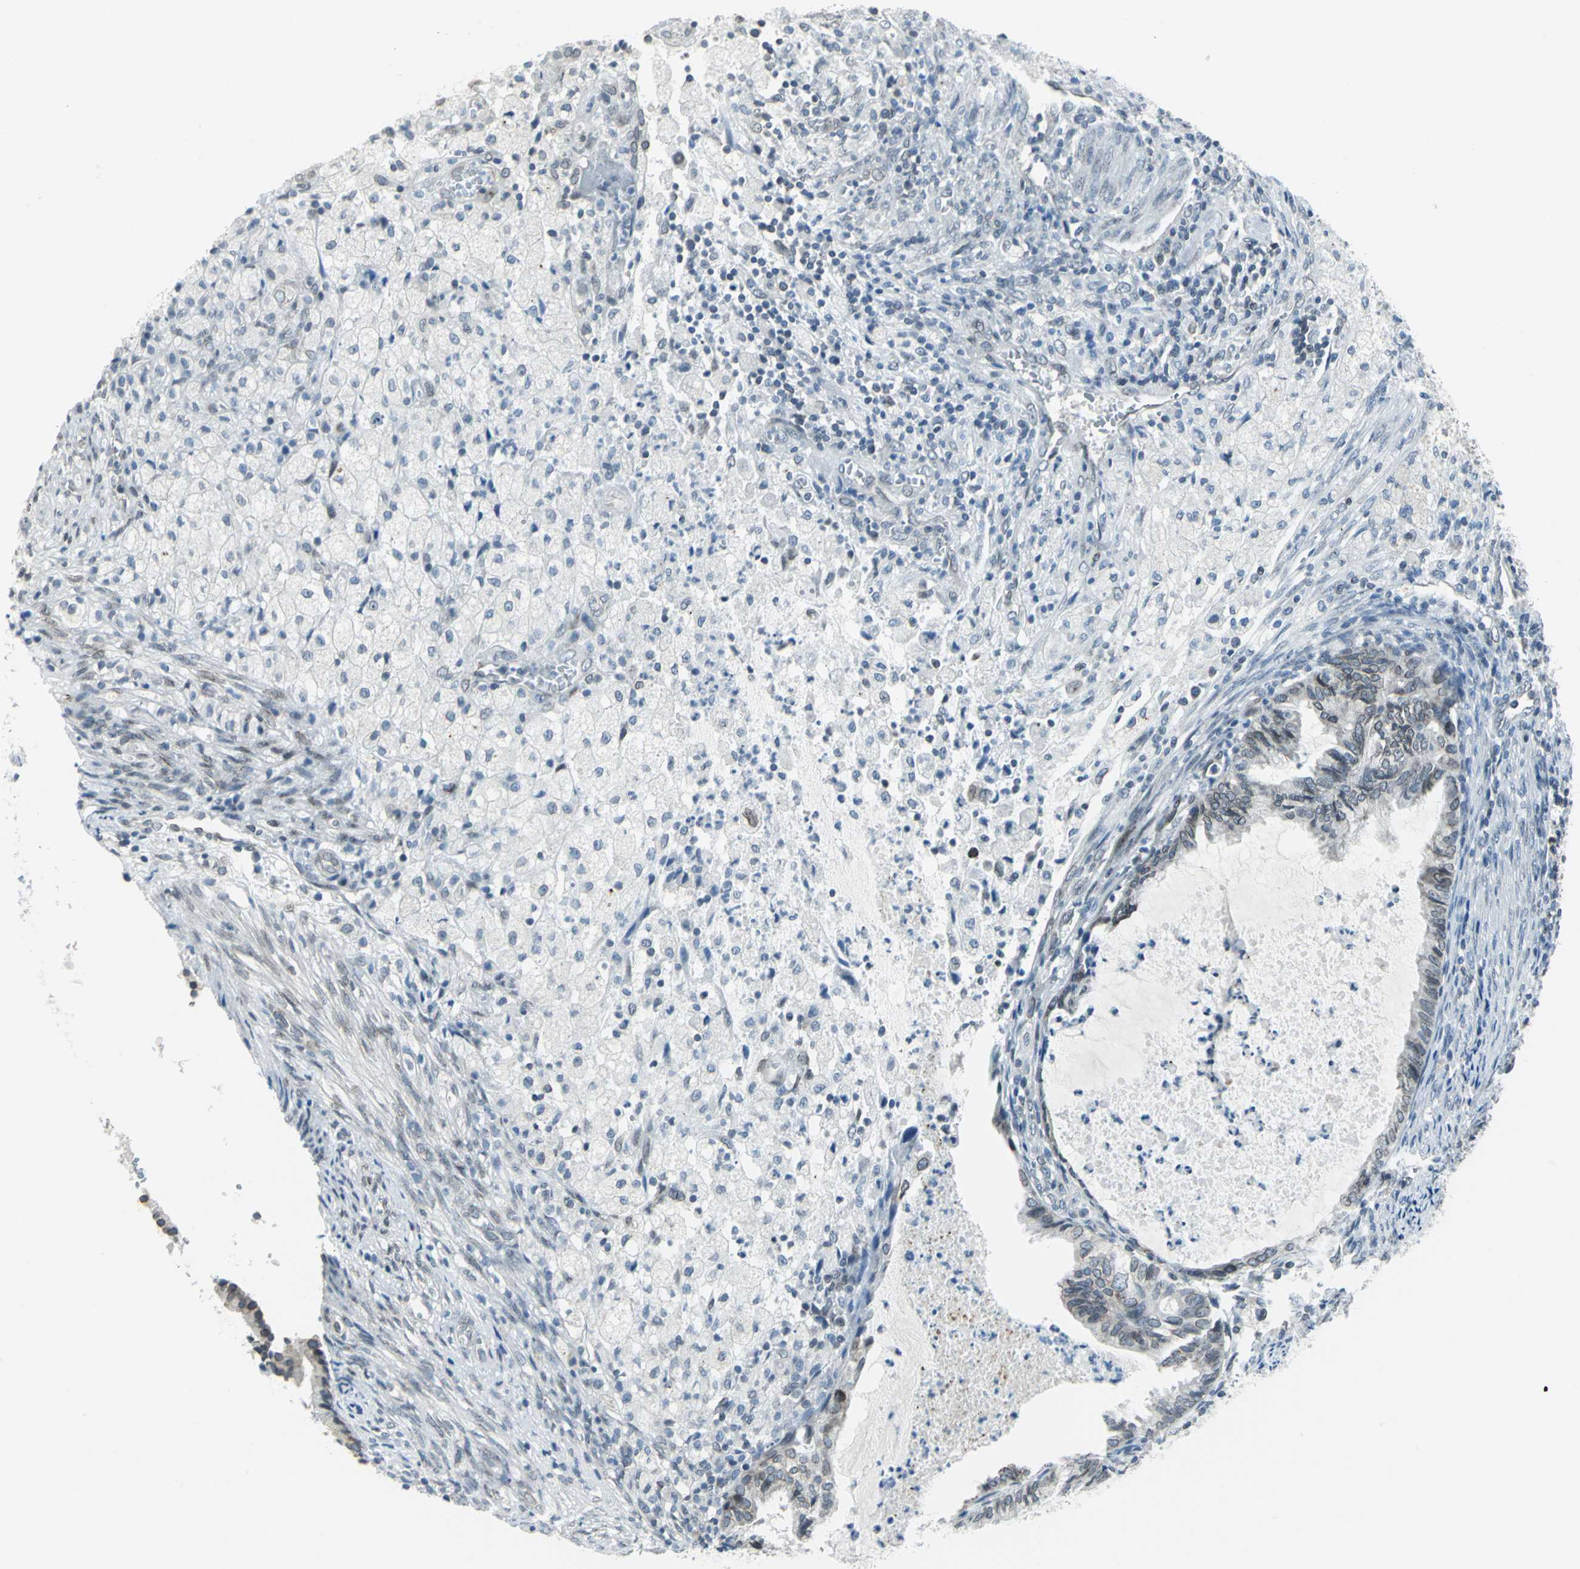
{"staining": {"intensity": "weak", "quantity": ">75%", "location": "cytoplasmic/membranous,nuclear"}, "tissue": "cervical cancer", "cell_type": "Tumor cells", "image_type": "cancer", "snomed": [{"axis": "morphology", "description": "Normal tissue, NOS"}, {"axis": "morphology", "description": "Adenocarcinoma, NOS"}, {"axis": "topography", "description": "Cervix"}, {"axis": "topography", "description": "Endometrium"}], "caption": "This is a photomicrograph of IHC staining of cervical cancer, which shows weak staining in the cytoplasmic/membranous and nuclear of tumor cells.", "gene": "SNUPN", "patient": {"sex": "female", "age": 86}}